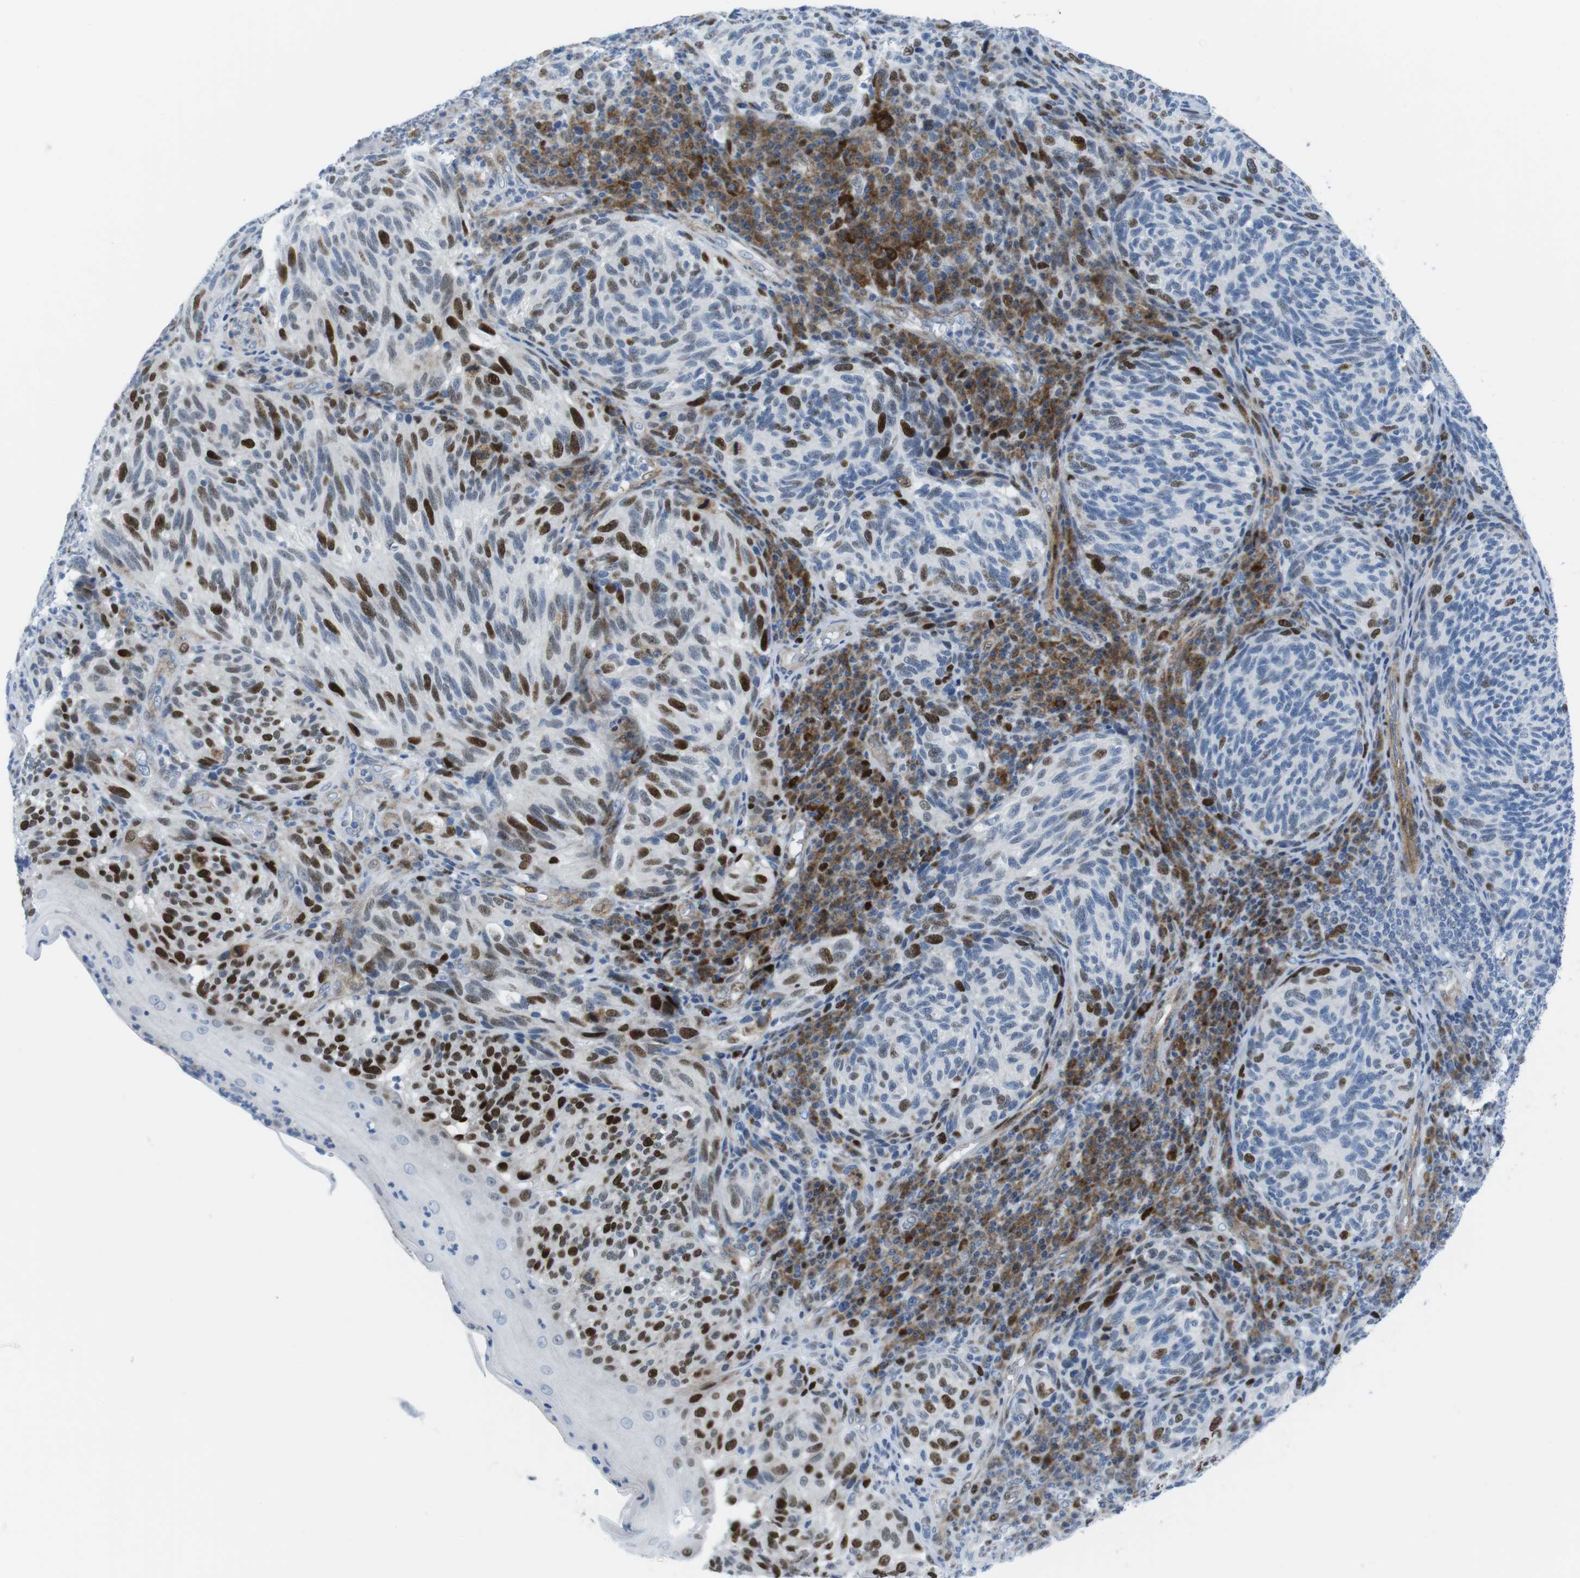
{"staining": {"intensity": "strong", "quantity": "25%-75%", "location": "nuclear"}, "tissue": "melanoma", "cell_type": "Tumor cells", "image_type": "cancer", "snomed": [{"axis": "morphology", "description": "Malignant melanoma, NOS"}, {"axis": "topography", "description": "Skin"}], "caption": "A brown stain labels strong nuclear staining of a protein in human malignant melanoma tumor cells. (Stains: DAB in brown, nuclei in blue, Microscopy: brightfield microscopy at high magnification).", "gene": "CHAF1A", "patient": {"sex": "female", "age": 73}}